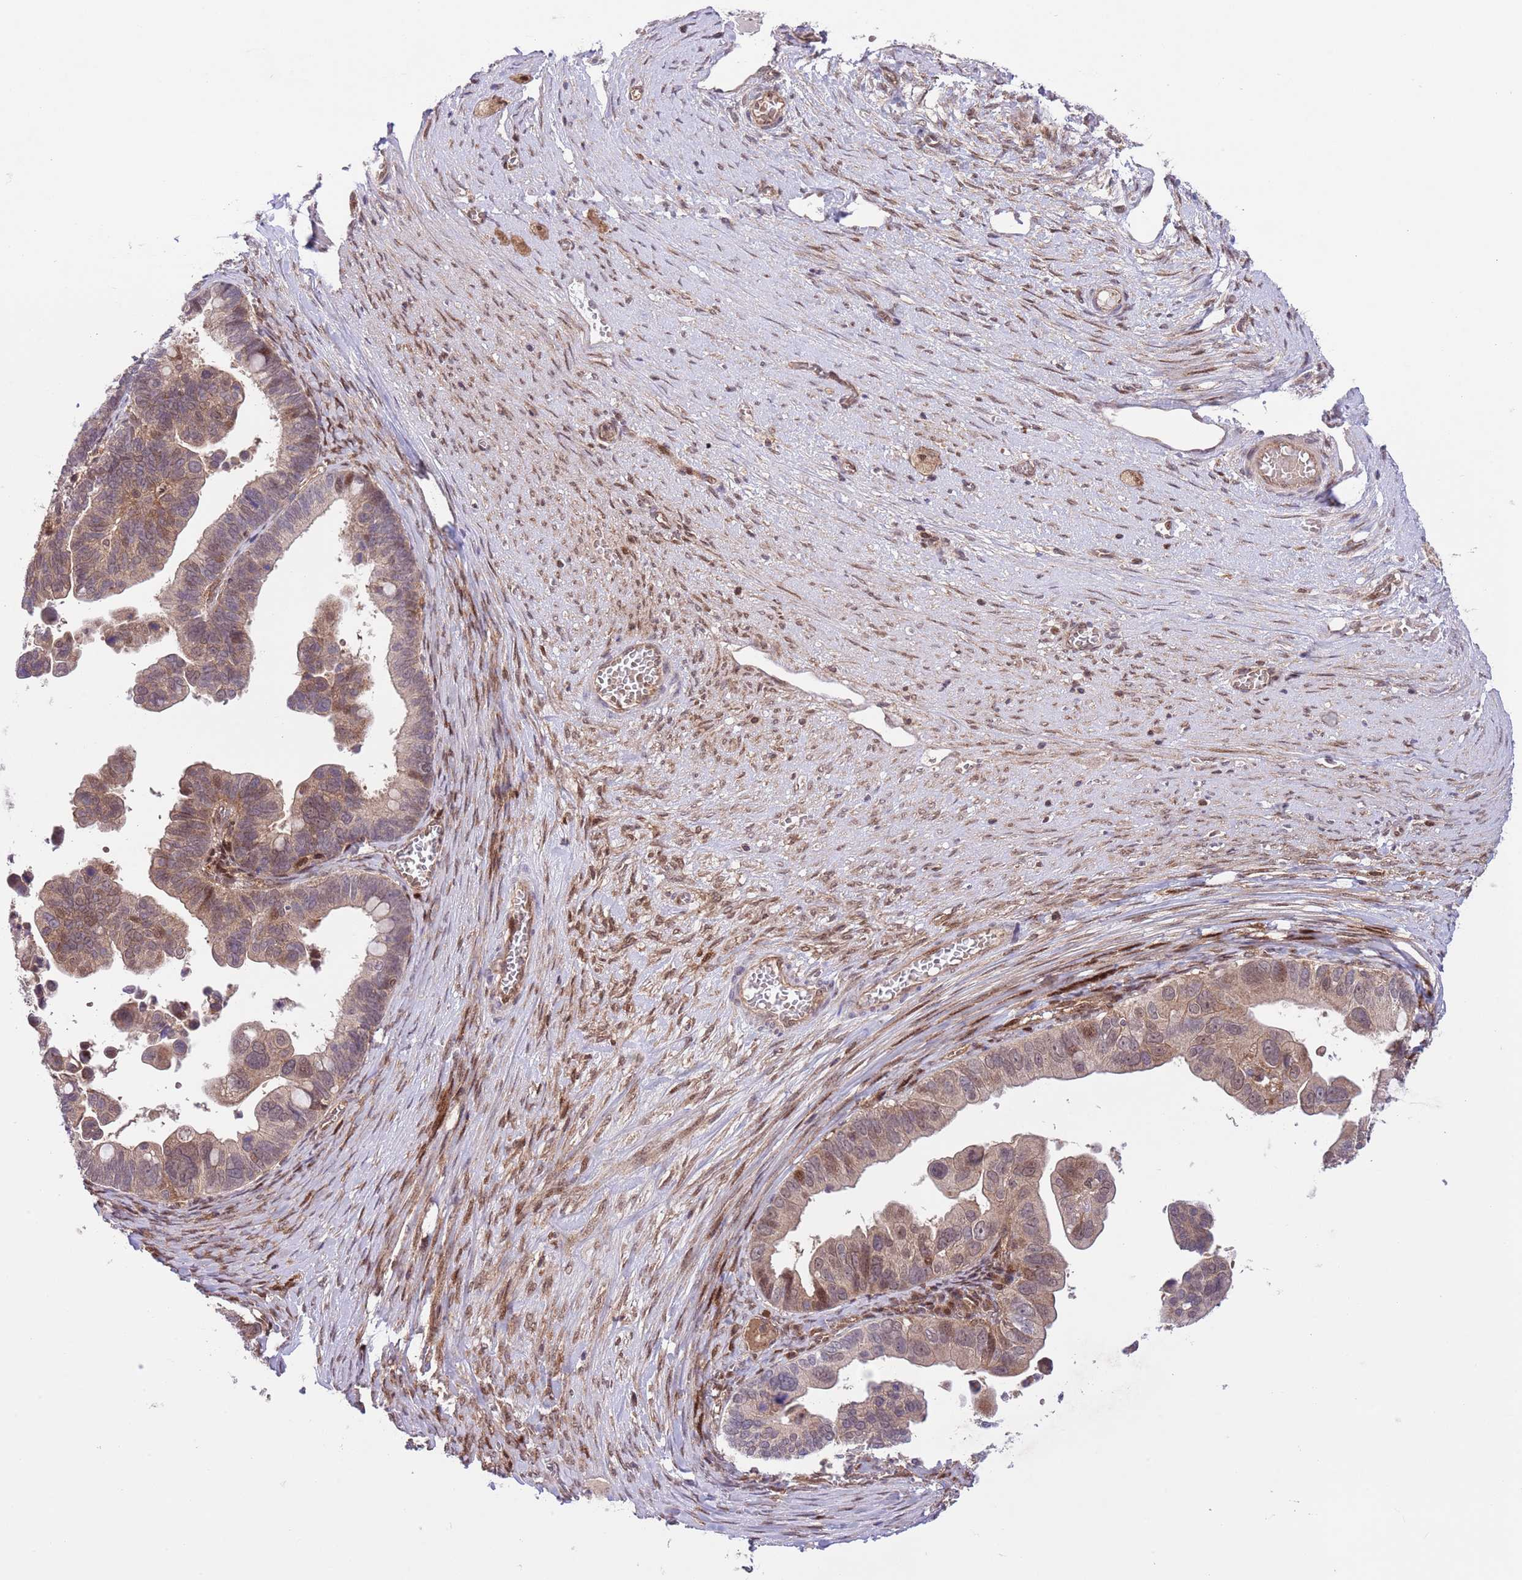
{"staining": {"intensity": "weak", "quantity": "25%-75%", "location": "cytoplasmic/membranous,nuclear"}, "tissue": "ovarian cancer", "cell_type": "Tumor cells", "image_type": "cancer", "snomed": [{"axis": "morphology", "description": "Cystadenocarcinoma, serous, NOS"}, {"axis": "topography", "description": "Ovary"}], "caption": "Immunohistochemical staining of human ovarian cancer shows low levels of weak cytoplasmic/membranous and nuclear protein staining in approximately 25%-75% of tumor cells.", "gene": "HDHD2", "patient": {"sex": "female", "age": 56}}